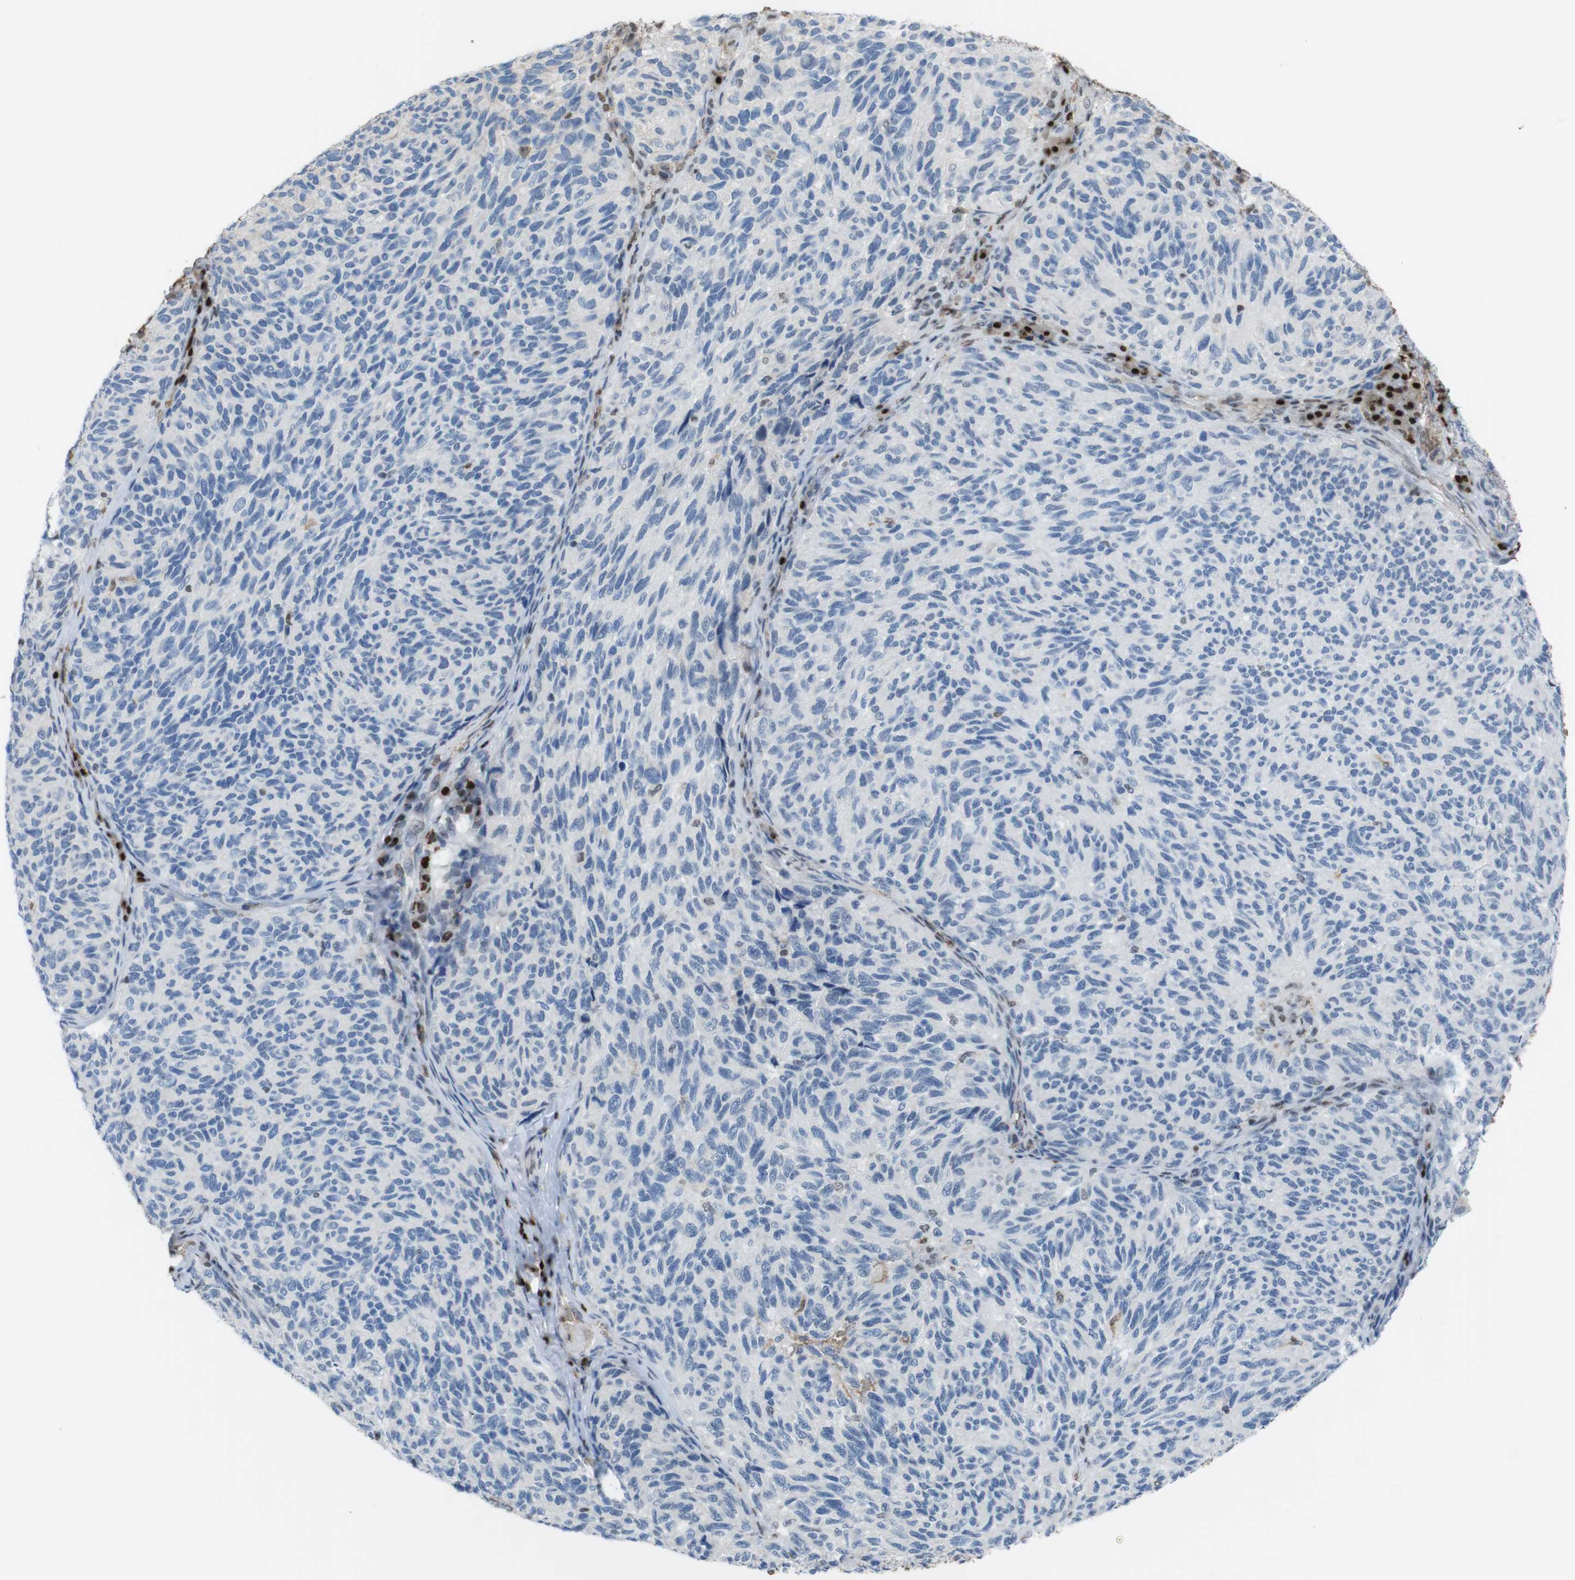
{"staining": {"intensity": "negative", "quantity": "none", "location": "none"}, "tissue": "melanoma", "cell_type": "Tumor cells", "image_type": "cancer", "snomed": [{"axis": "morphology", "description": "Malignant melanoma, NOS"}, {"axis": "topography", "description": "Skin"}], "caption": "A photomicrograph of human melanoma is negative for staining in tumor cells.", "gene": "SUB1", "patient": {"sex": "female", "age": 73}}